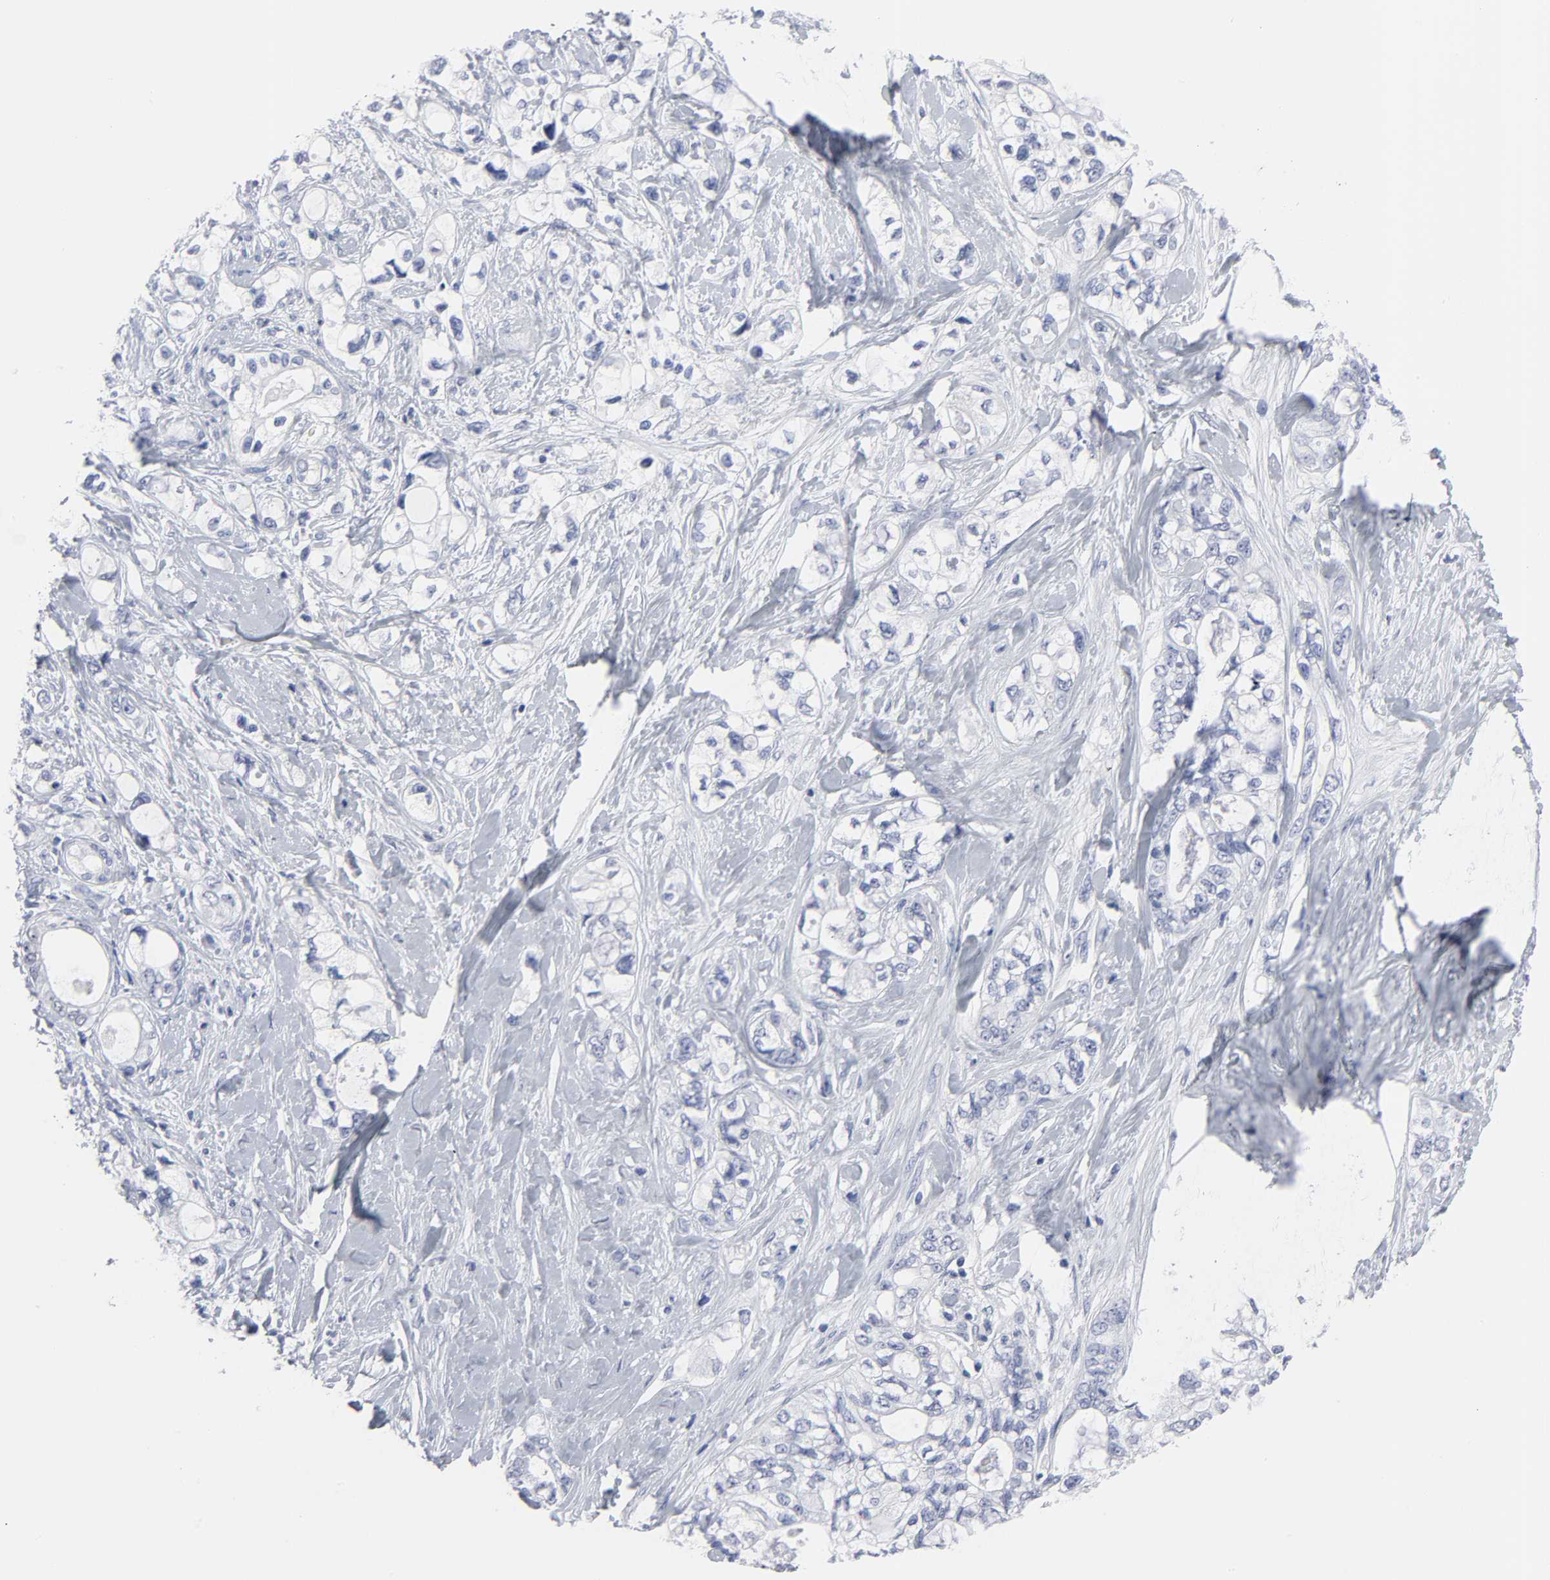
{"staining": {"intensity": "negative", "quantity": "none", "location": "none"}, "tissue": "pancreatic cancer", "cell_type": "Tumor cells", "image_type": "cancer", "snomed": [{"axis": "morphology", "description": "Adenocarcinoma, NOS"}, {"axis": "topography", "description": "Pancreas"}], "caption": "Pancreatic cancer stained for a protein using immunohistochemistry displays no staining tumor cells.", "gene": "HNF4A", "patient": {"sex": "male", "age": 70}}